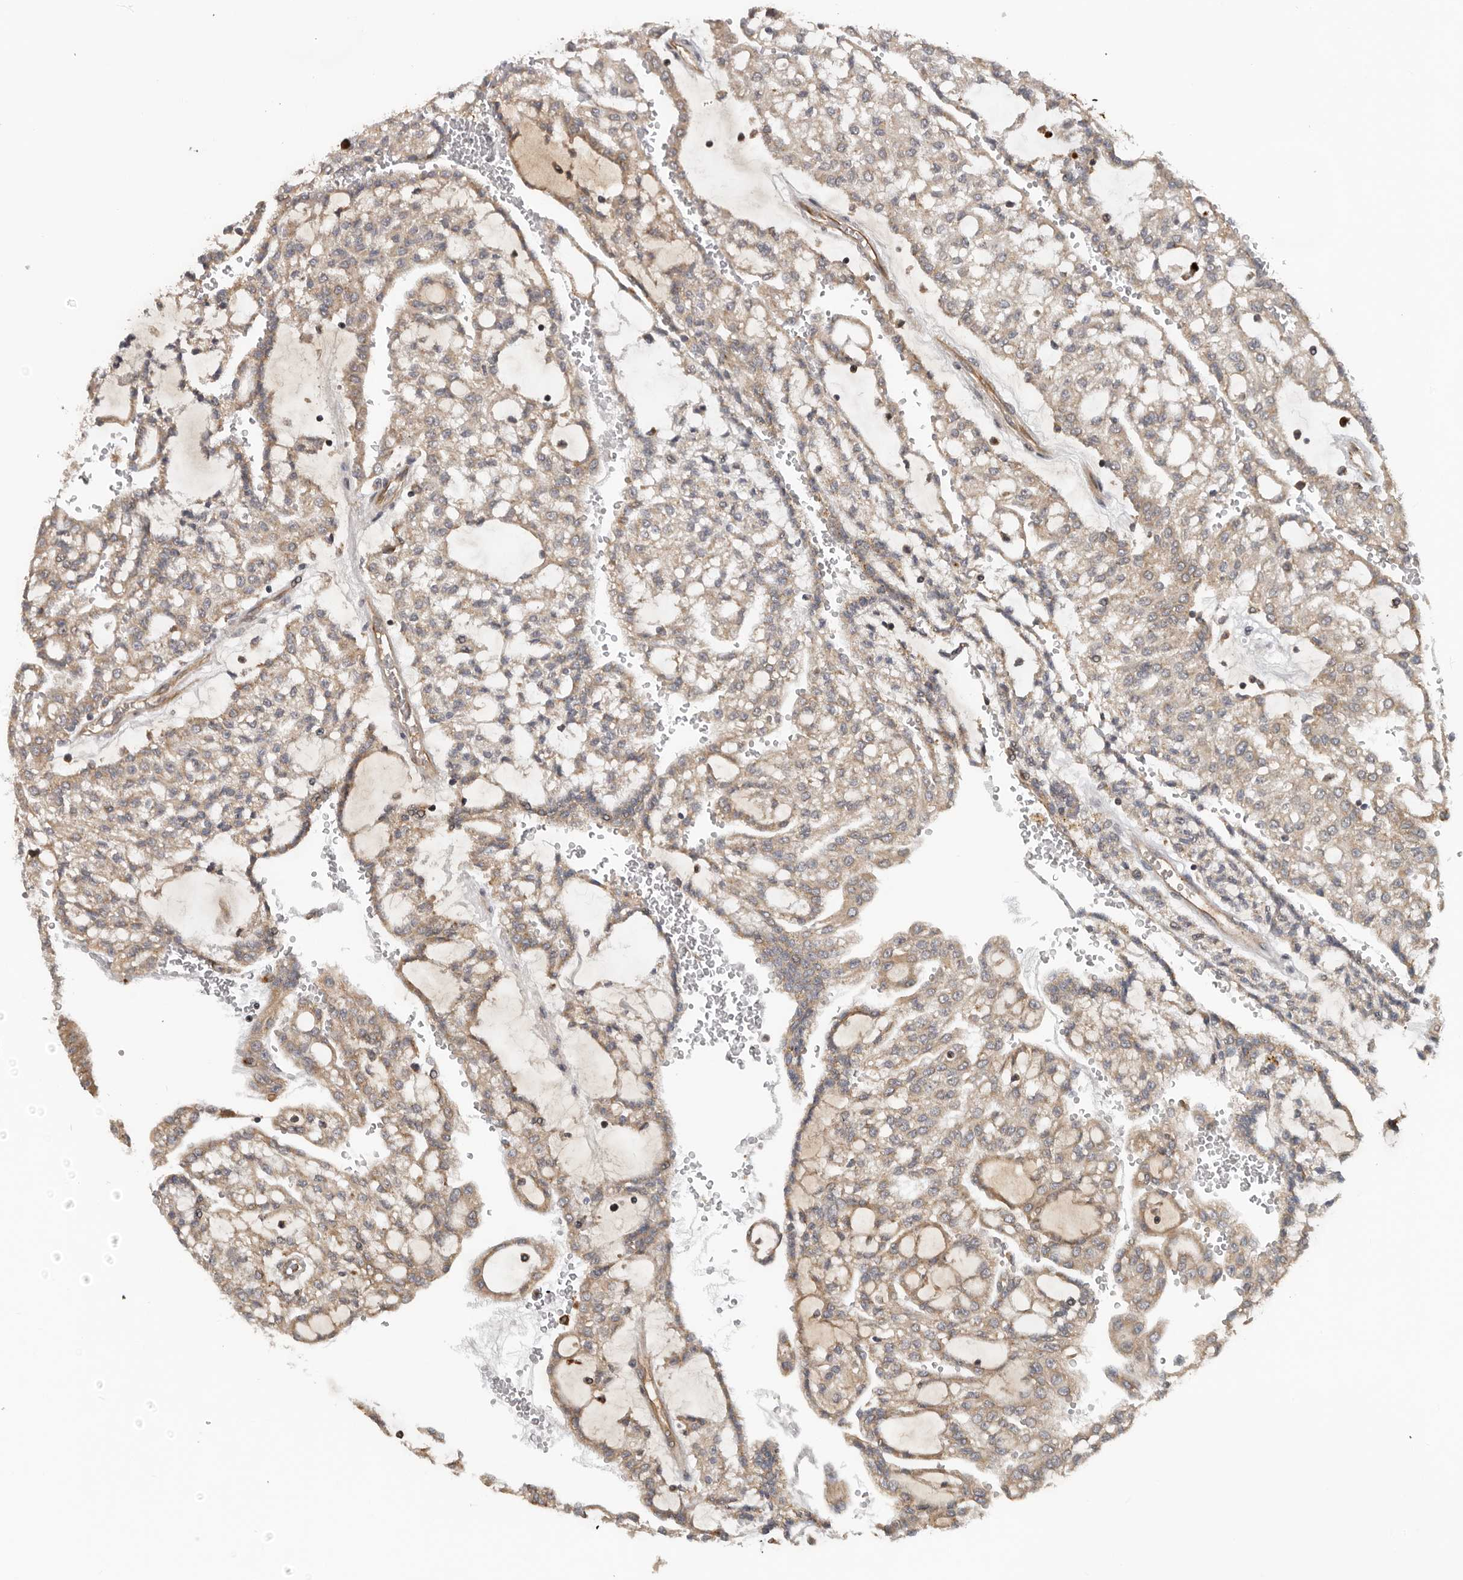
{"staining": {"intensity": "moderate", "quantity": ">75%", "location": "cytoplasmic/membranous"}, "tissue": "renal cancer", "cell_type": "Tumor cells", "image_type": "cancer", "snomed": [{"axis": "morphology", "description": "Adenocarcinoma, NOS"}, {"axis": "topography", "description": "Kidney"}], "caption": "This photomicrograph reveals IHC staining of adenocarcinoma (renal), with medium moderate cytoplasmic/membranous staining in approximately >75% of tumor cells.", "gene": "RNF157", "patient": {"sex": "male", "age": 63}}